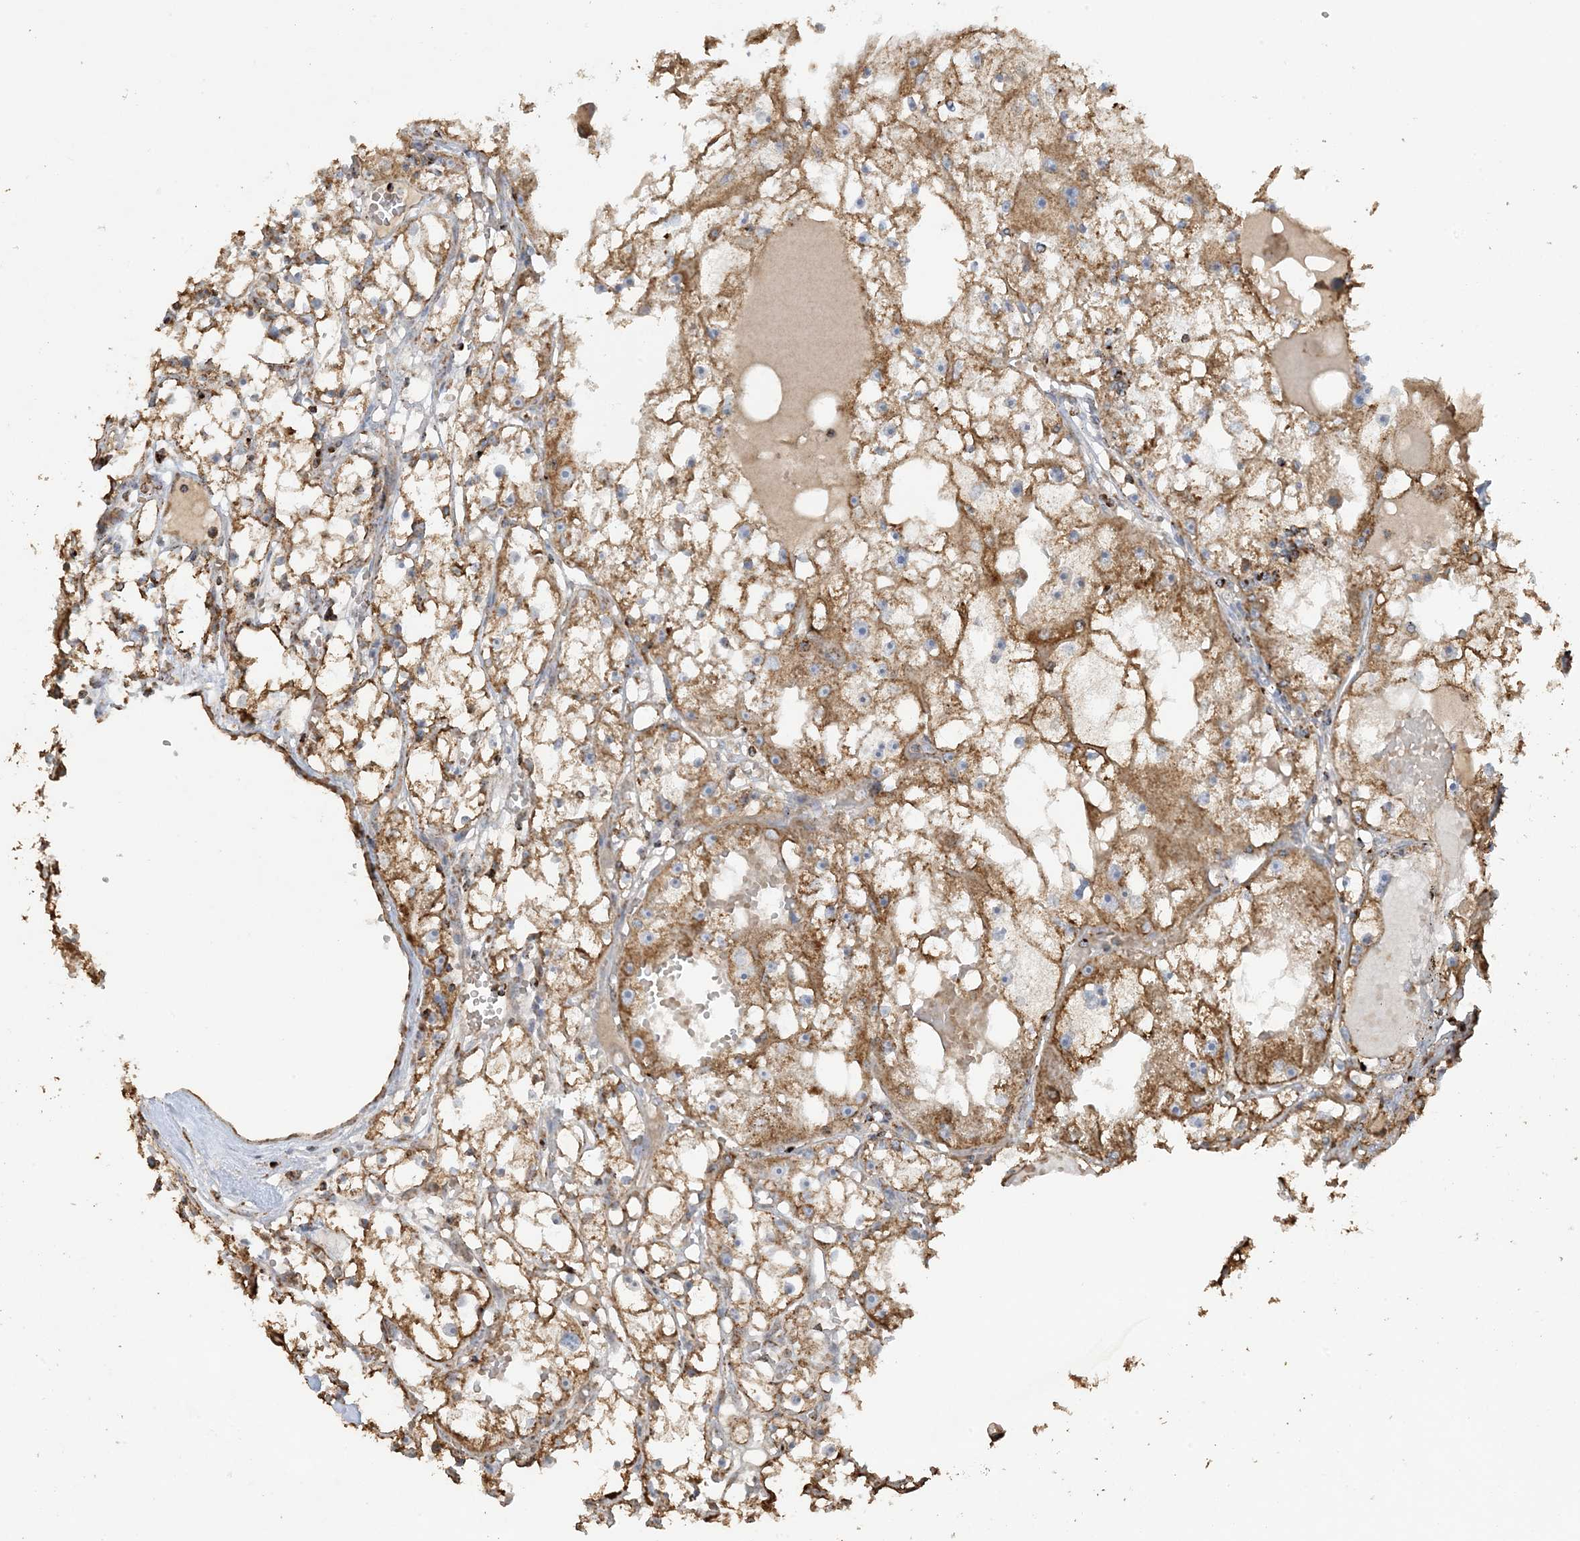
{"staining": {"intensity": "moderate", "quantity": ">75%", "location": "cytoplasmic/membranous"}, "tissue": "renal cancer", "cell_type": "Tumor cells", "image_type": "cancer", "snomed": [{"axis": "morphology", "description": "Adenocarcinoma, NOS"}, {"axis": "topography", "description": "Kidney"}], "caption": "Renal cancer (adenocarcinoma) stained with immunohistochemistry shows moderate cytoplasmic/membranous staining in approximately >75% of tumor cells. The staining was performed using DAB to visualize the protein expression in brown, while the nuclei were stained in blue with hematoxylin (Magnification: 20x).", "gene": "AGA", "patient": {"sex": "male", "age": 56}}